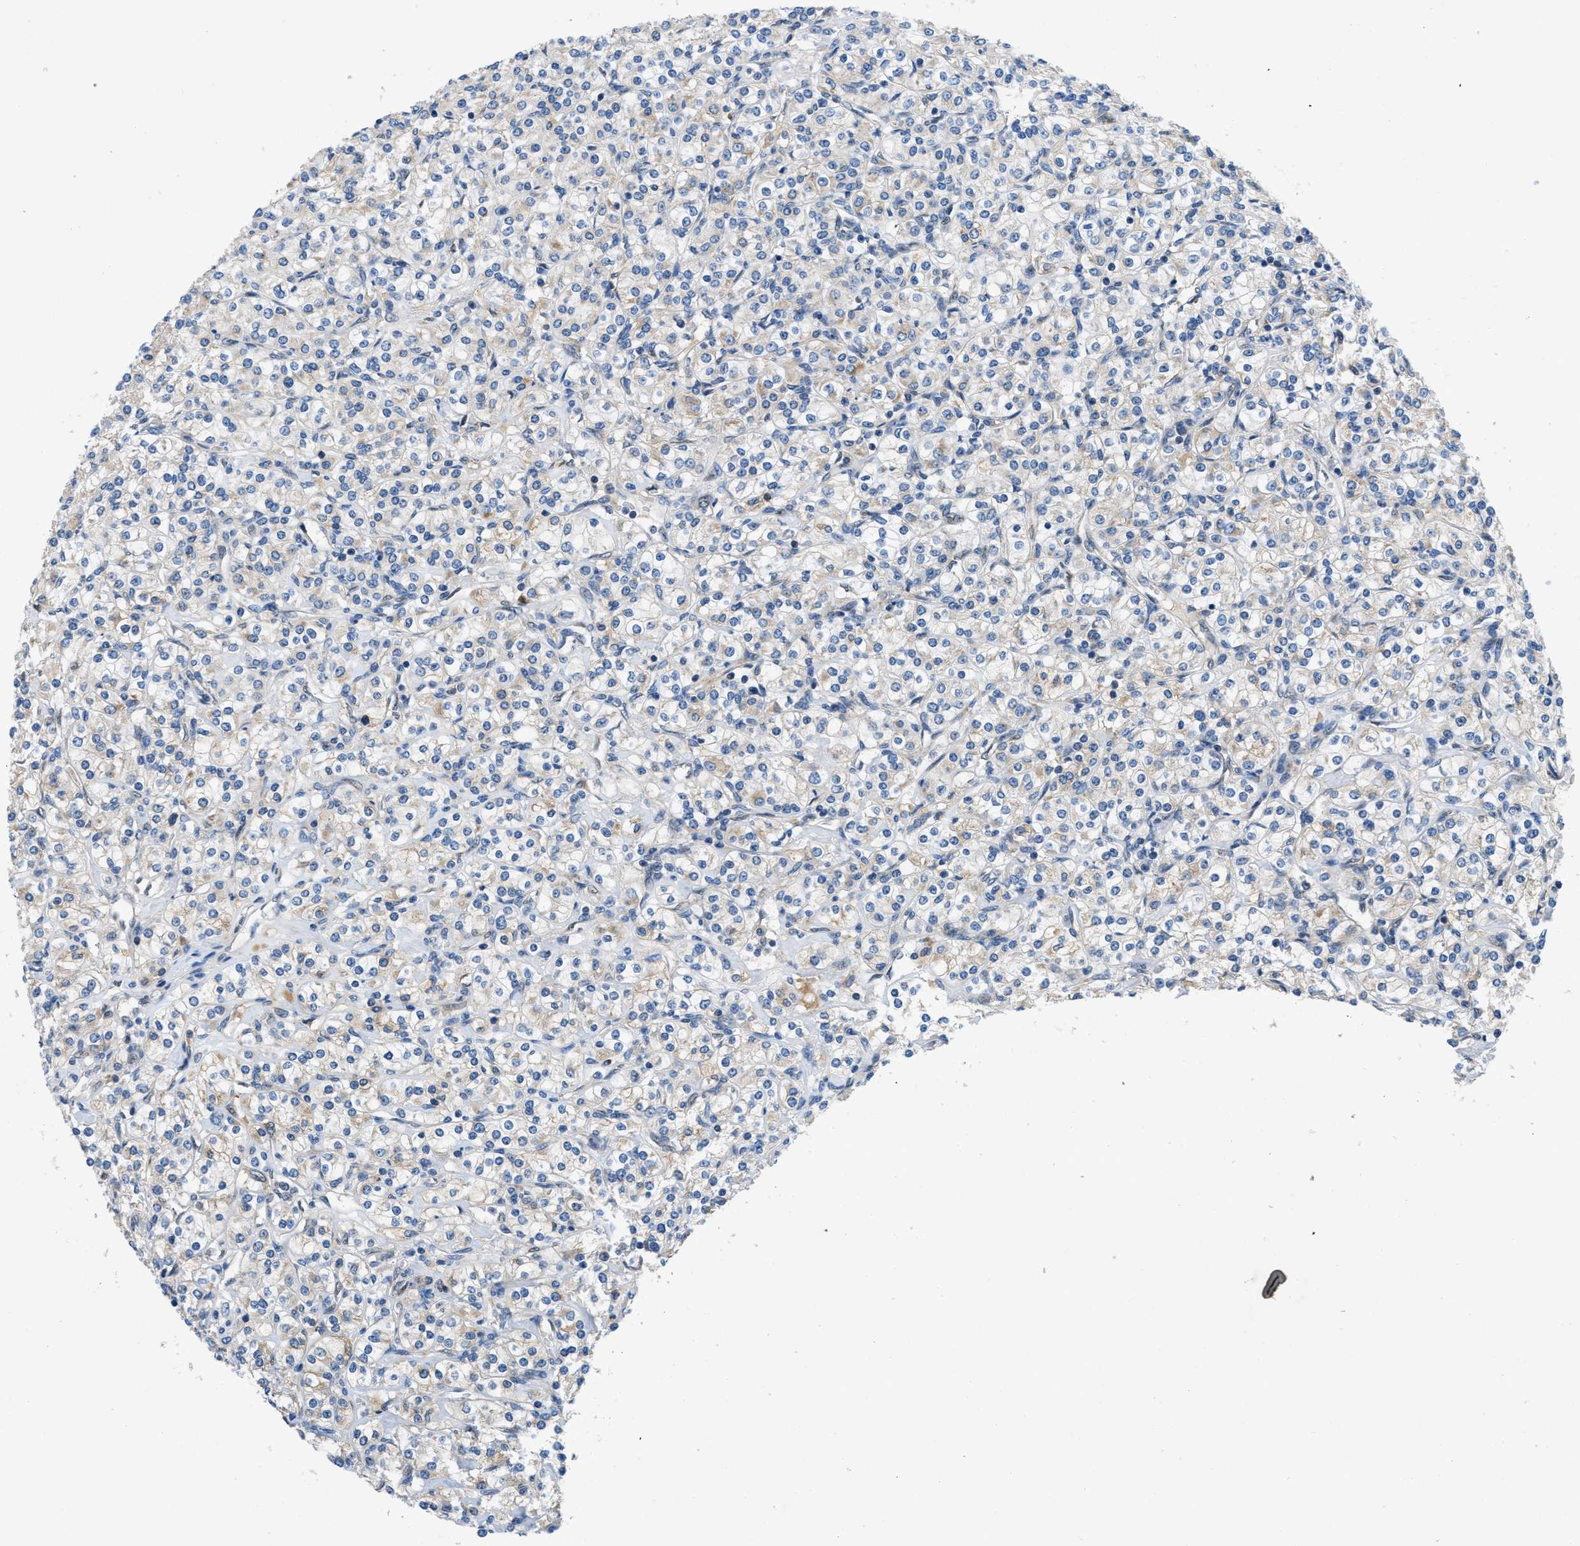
{"staining": {"intensity": "negative", "quantity": "none", "location": "none"}, "tissue": "renal cancer", "cell_type": "Tumor cells", "image_type": "cancer", "snomed": [{"axis": "morphology", "description": "Adenocarcinoma, NOS"}, {"axis": "topography", "description": "Kidney"}], "caption": "Image shows no significant protein staining in tumor cells of renal cancer. (DAB (3,3'-diaminobenzidine) immunohistochemistry with hematoxylin counter stain).", "gene": "PNKD", "patient": {"sex": "male", "age": 77}}